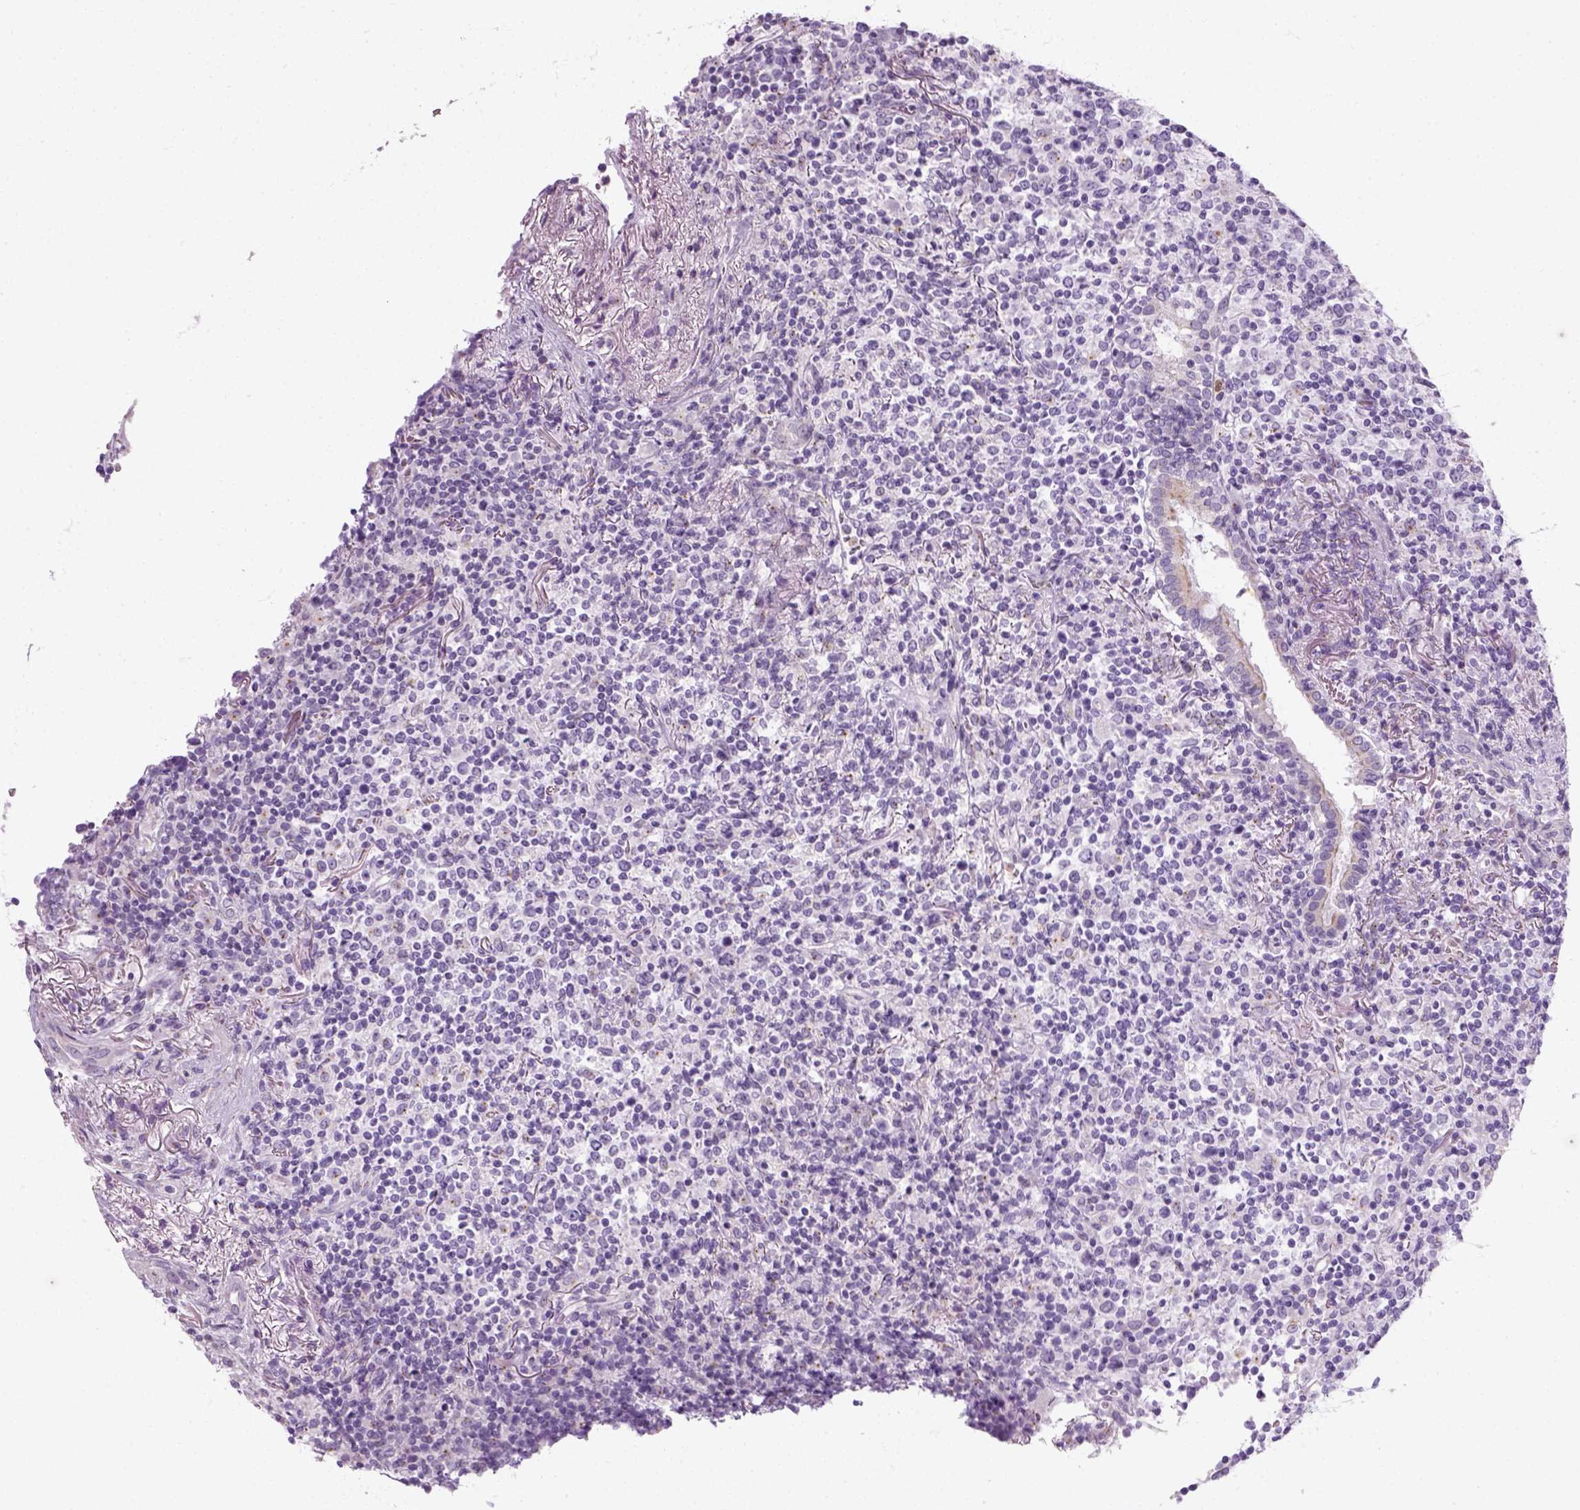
{"staining": {"intensity": "negative", "quantity": "none", "location": "none"}, "tissue": "lymphoma", "cell_type": "Tumor cells", "image_type": "cancer", "snomed": [{"axis": "morphology", "description": "Malignant lymphoma, non-Hodgkin's type, High grade"}, {"axis": "topography", "description": "Lung"}], "caption": "IHC of malignant lymphoma, non-Hodgkin's type (high-grade) demonstrates no expression in tumor cells.", "gene": "IL4", "patient": {"sex": "male", "age": 79}}